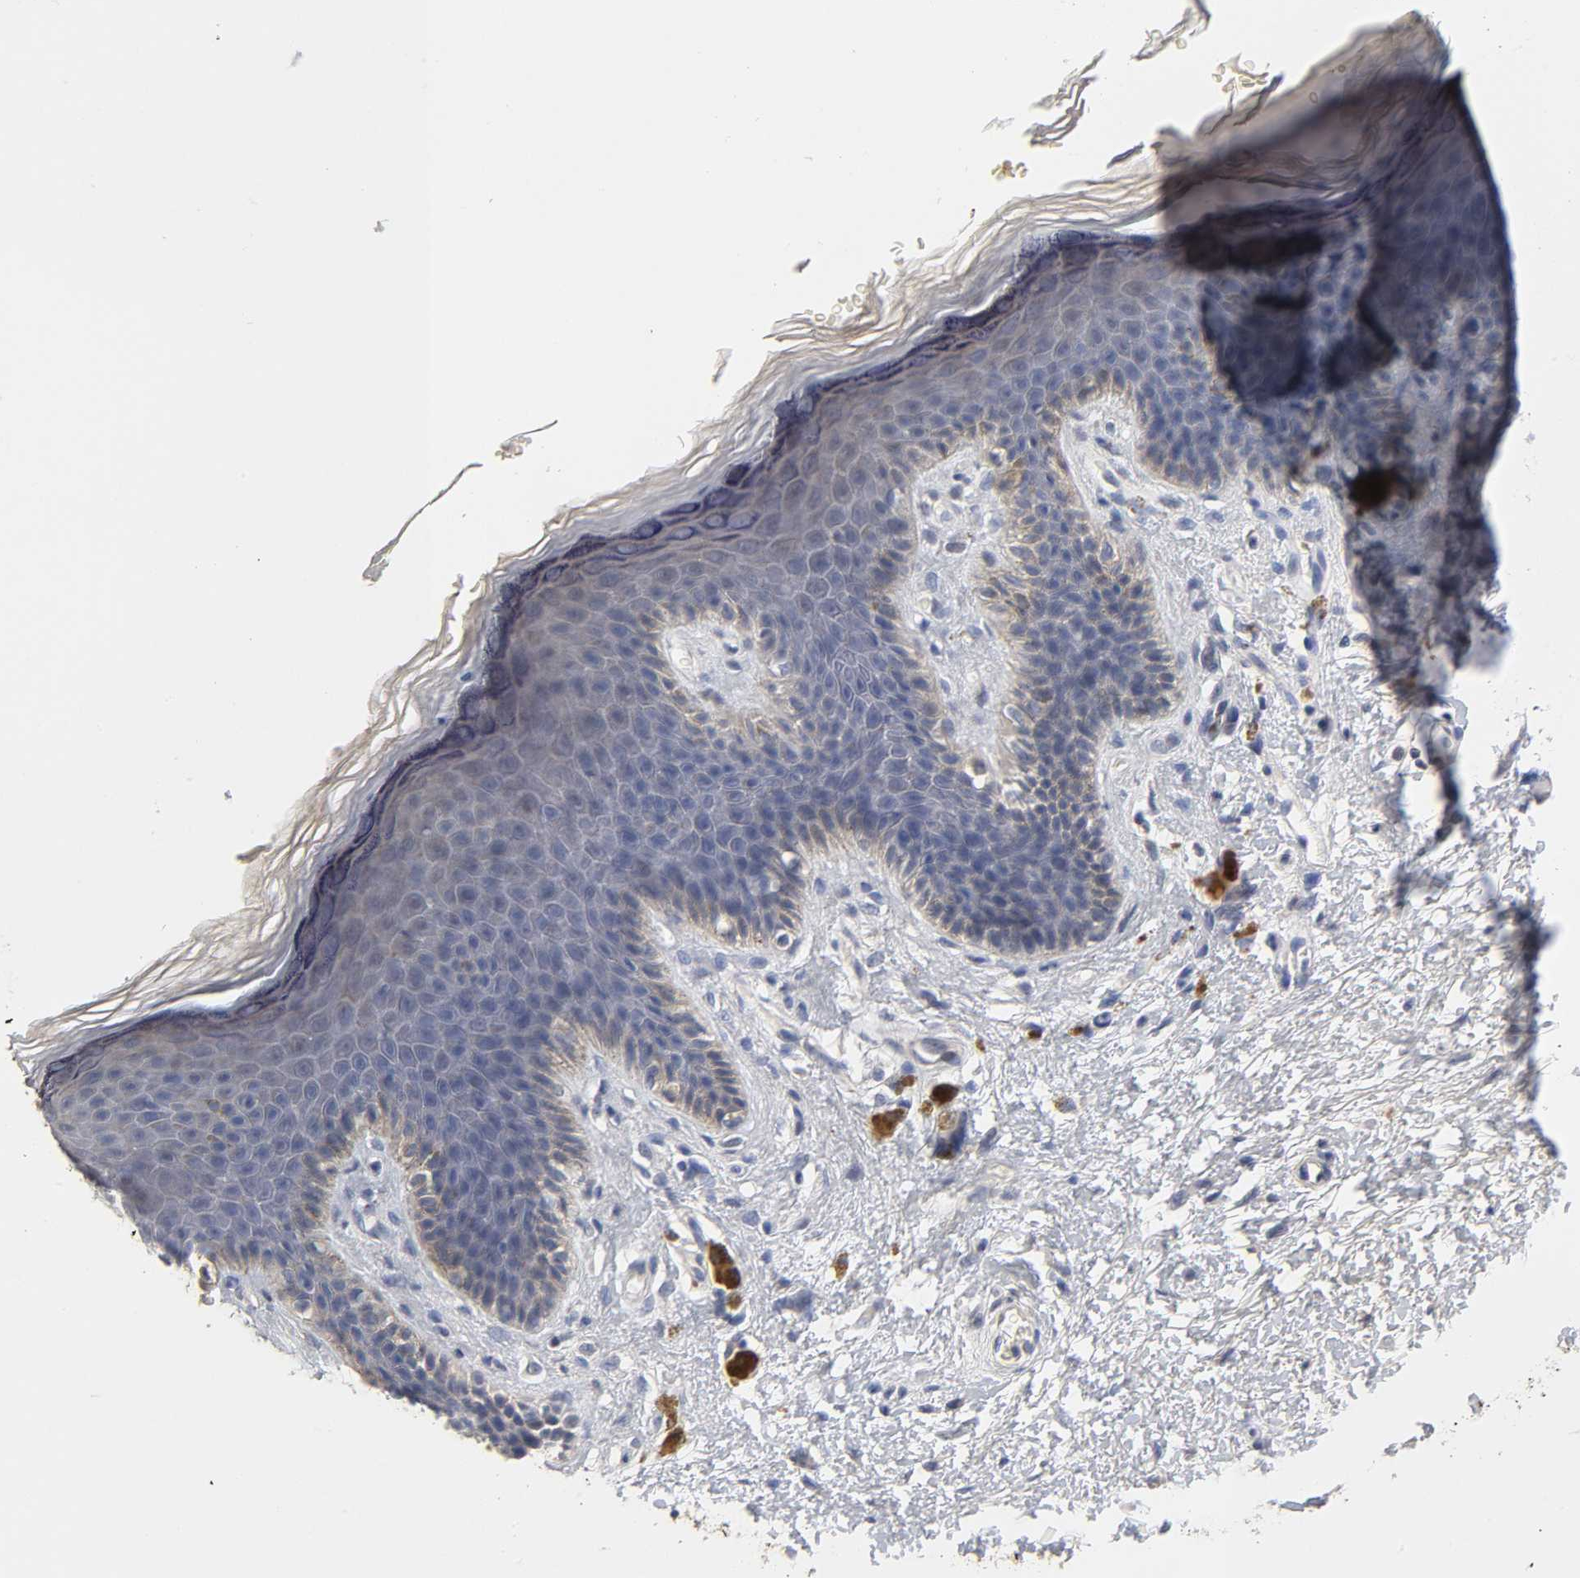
{"staining": {"intensity": "negative", "quantity": "none", "location": "none"}, "tissue": "skin", "cell_type": "Epidermal cells", "image_type": "normal", "snomed": [{"axis": "morphology", "description": "Normal tissue, NOS"}, {"axis": "topography", "description": "Anal"}], "caption": "This is a image of immunohistochemistry staining of unremarkable skin, which shows no positivity in epidermal cells.", "gene": "OVOL1", "patient": {"sex": "female", "age": 46}}